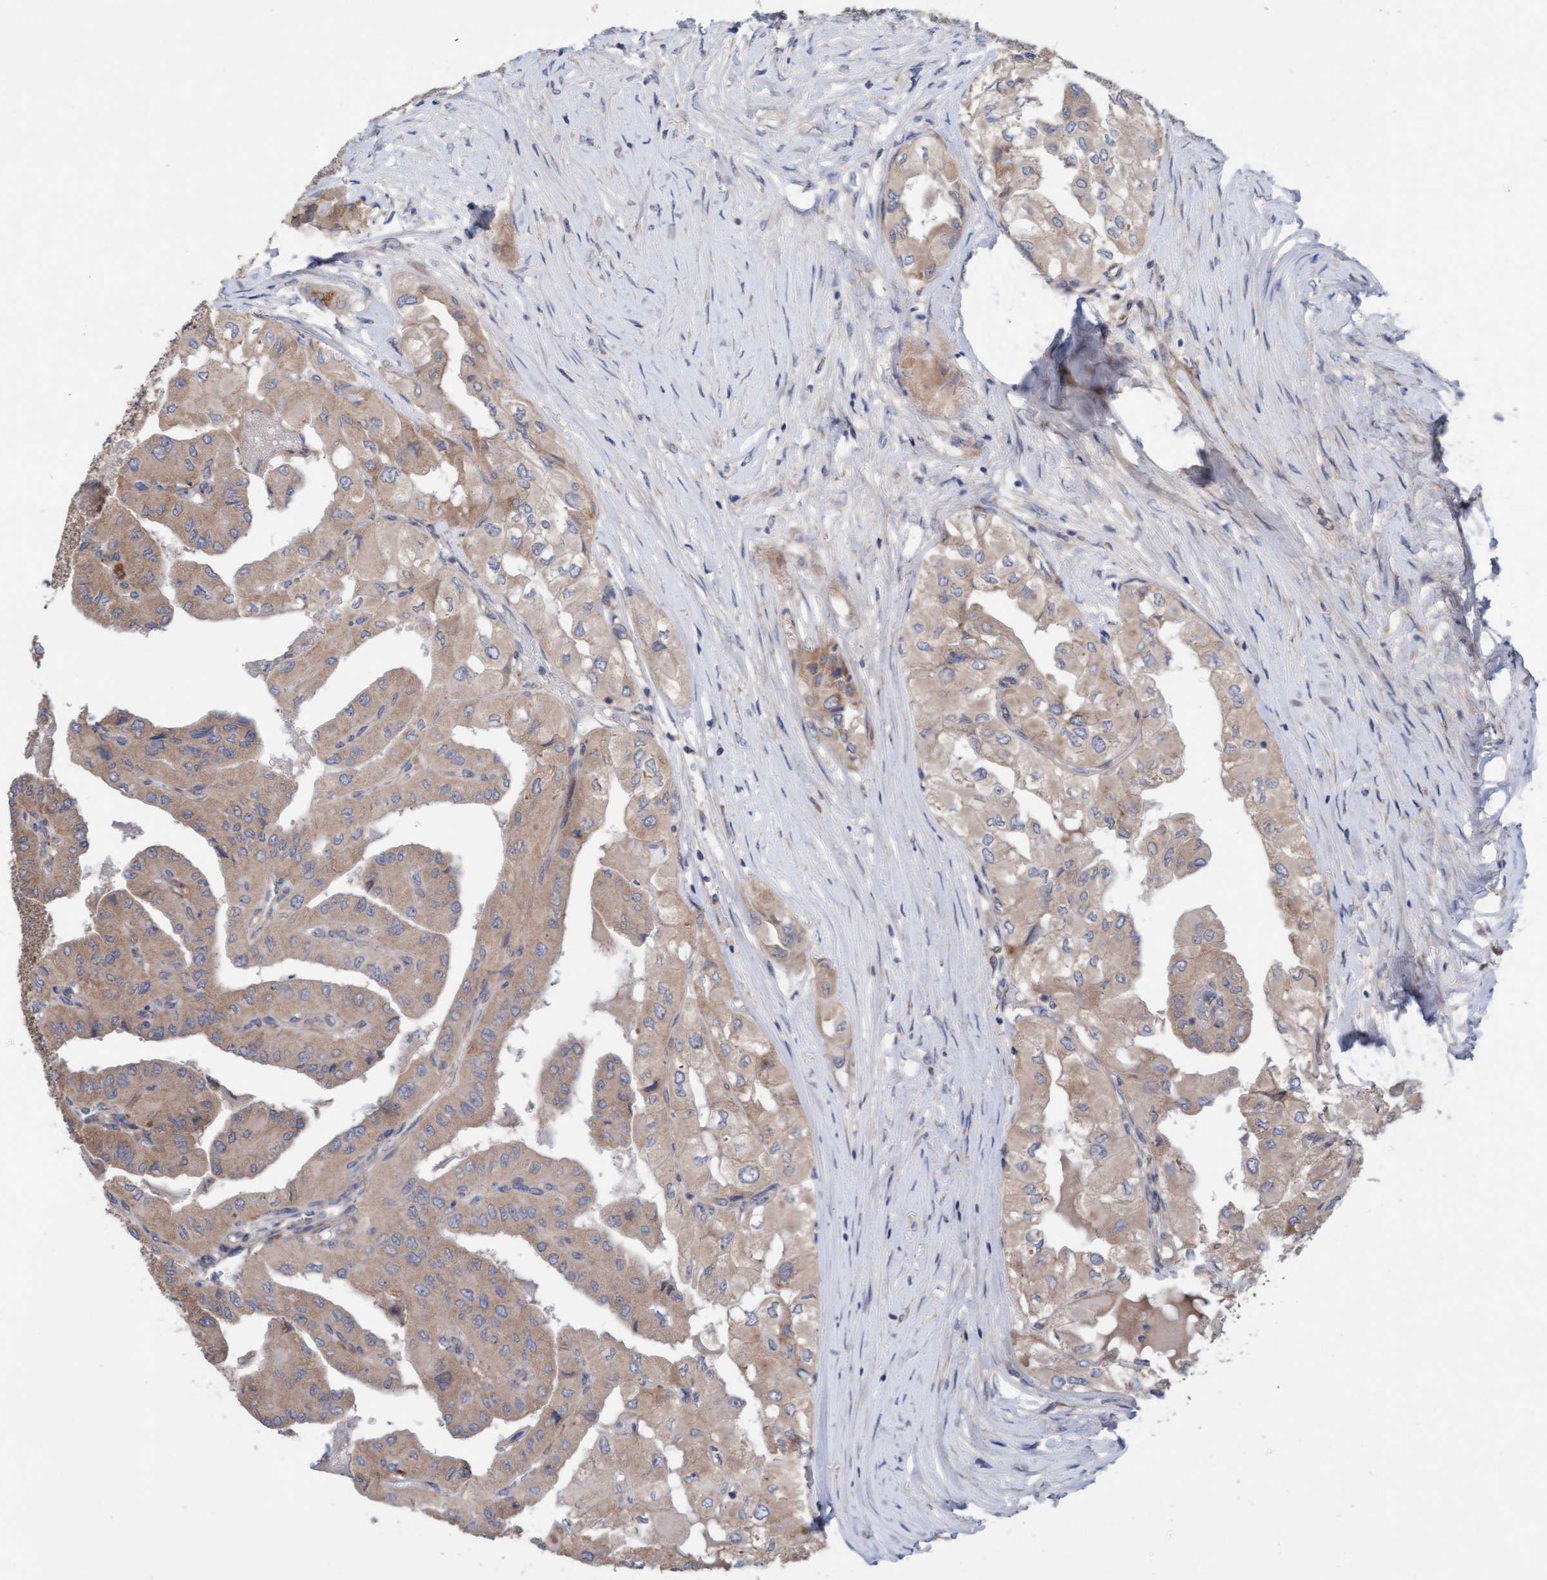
{"staining": {"intensity": "moderate", "quantity": ">75%", "location": "cytoplasmic/membranous"}, "tissue": "thyroid cancer", "cell_type": "Tumor cells", "image_type": "cancer", "snomed": [{"axis": "morphology", "description": "Papillary adenocarcinoma, NOS"}, {"axis": "topography", "description": "Thyroid gland"}], "caption": "Protein staining displays moderate cytoplasmic/membranous positivity in about >75% of tumor cells in papillary adenocarcinoma (thyroid).", "gene": "CDK5RAP3", "patient": {"sex": "female", "age": 59}}